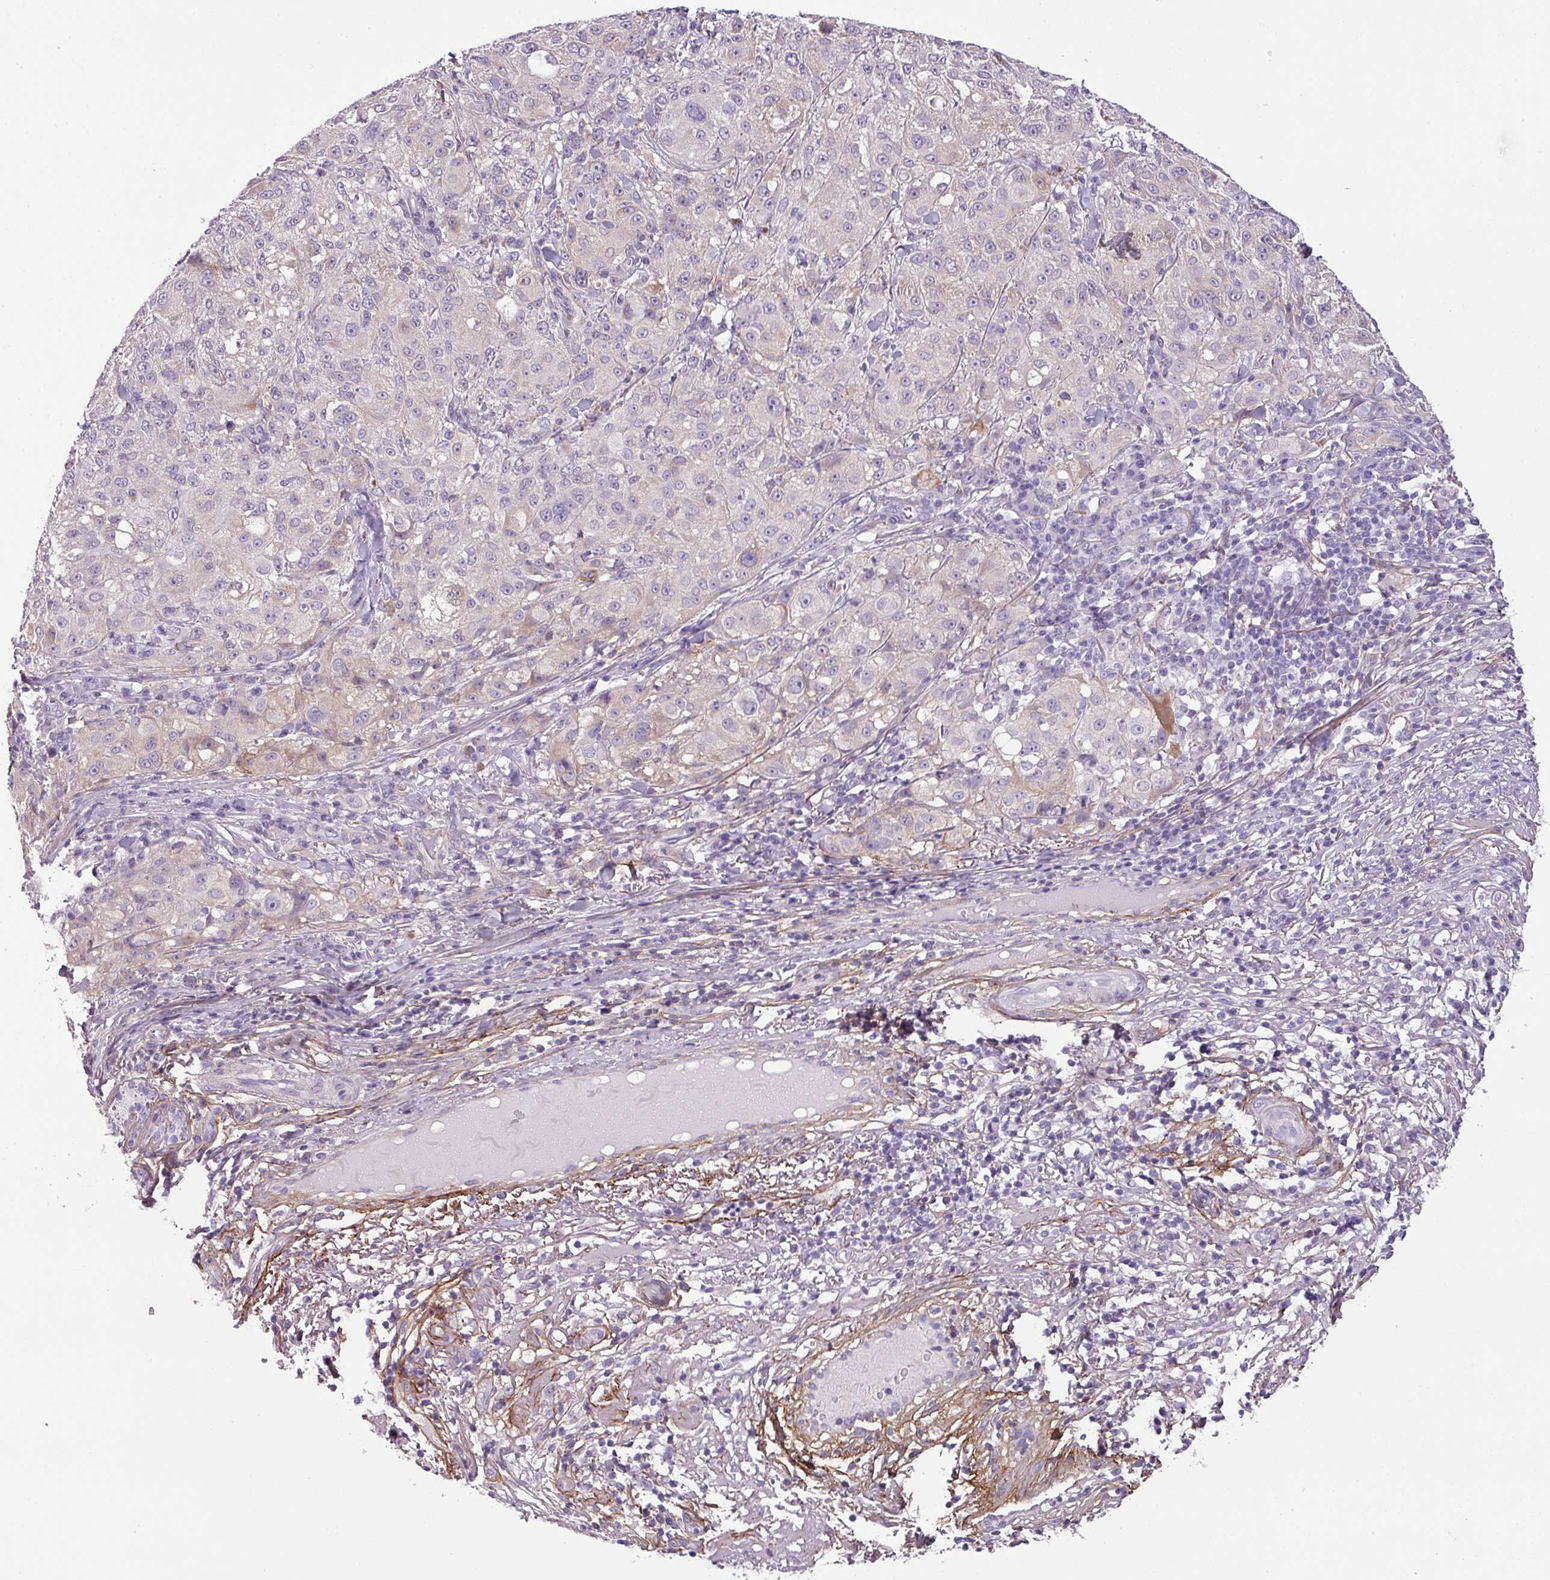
{"staining": {"intensity": "negative", "quantity": "none", "location": "none"}, "tissue": "melanoma", "cell_type": "Tumor cells", "image_type": "cancer", "snomed": [{"axis": "morphology", "description": "Necrosis, NOS"}, {"axis": "morphology", "description": "Malignant melanoma, NOS"}, {"axis": "topography", "description": "Skin"}], "caption": "Protein analysis of melanoma shows no significant expression in tumor cells. (Brightfield microscopy of DAB immunohistochemistry at high magnification).", "gene": "PARD6G", "patient": {"sex": "female", "age": 87}}